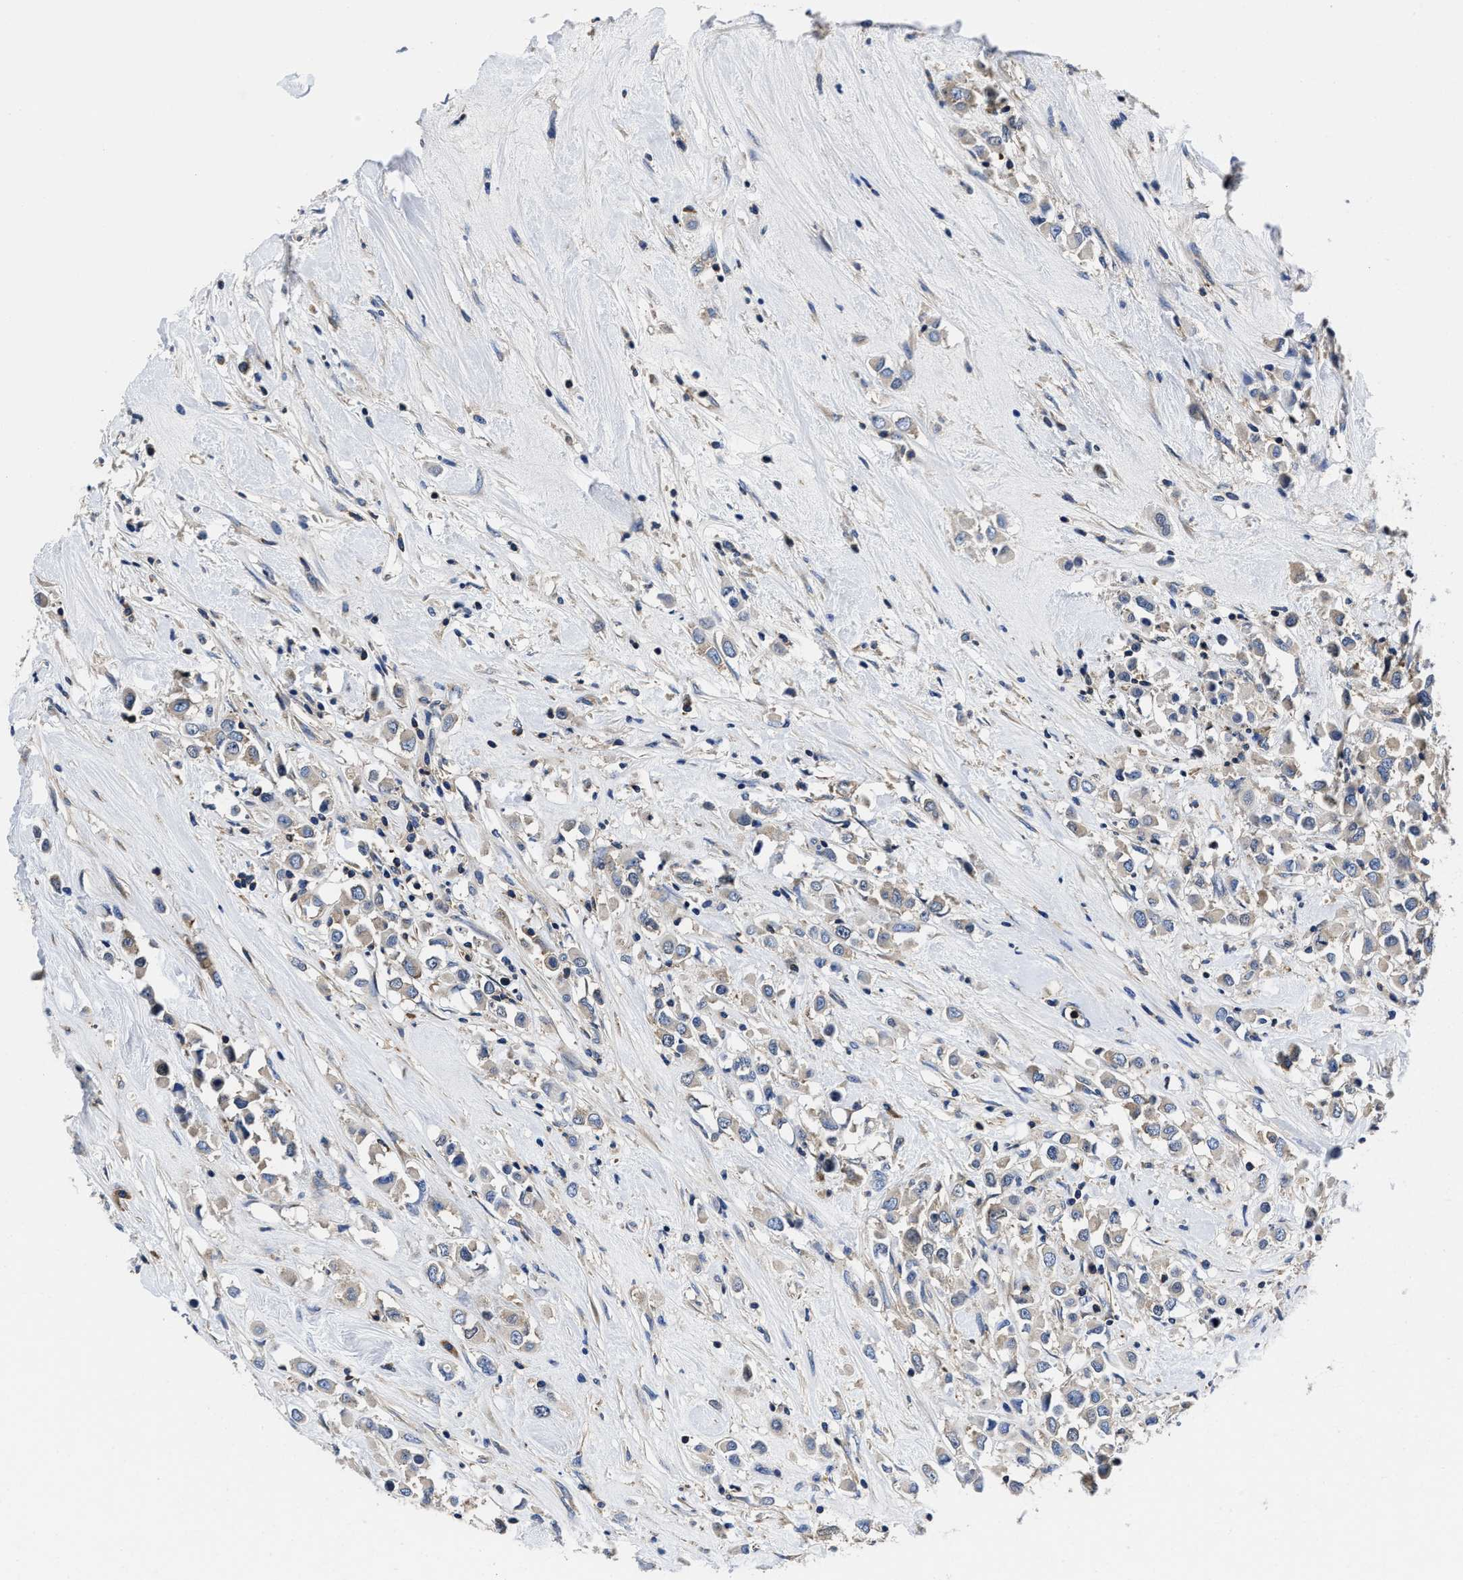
{"staining": {"intensity": "weak", "quantity": "<25%", "location": "cytoplasmic/membranous"}, "tissue": "breast cancer", "cell_type": "Tumor cells", "image_type": "cancer", "snomed": [{"axis": "morphology", "description": "Duct carcinoma"}, {"axis": "topography", "description": "Breast"}], "caption": "This is an immunohistochemistry (IHC) histopathology image of invasive ductal carcinoma (breast). There is no staining in tumor cells.", "gene": "YARS1", "patient": {"sex": "female", "age": 61}}